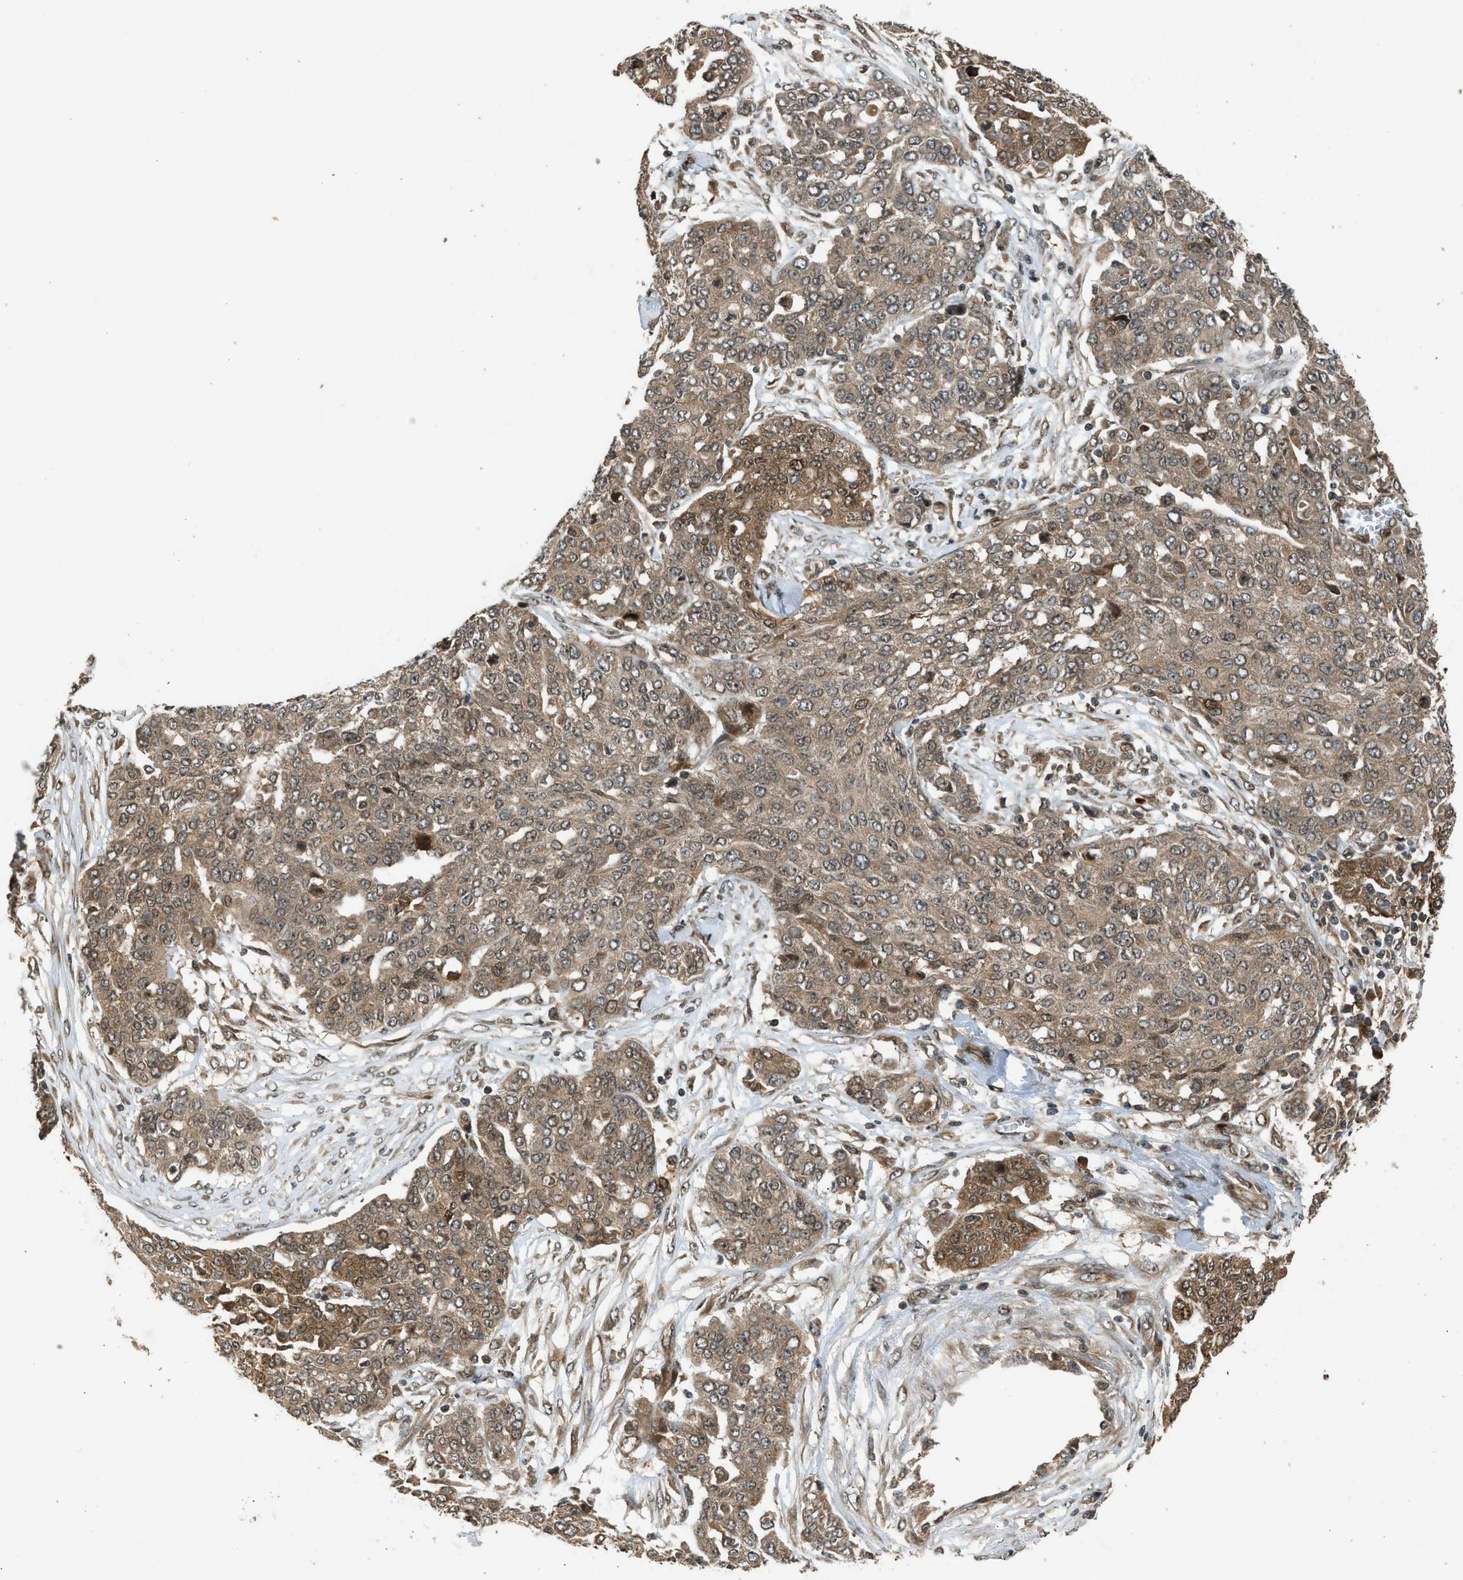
{"staining": {"intensity": "moderate", "quantity": ">75%", "location": "cytoplasmic/membranous"}, "tissue": "ovarian cancer", "cell_type": "Tumor cells", "image_type": "cancer", "snomed": [{"axis": "morphology", "description": "Cystadenocarcinoma, serous, NOS"}, {"axis": "topography", "description": "Soft tissue"}, {"axis": "topography", "description": "Ovary"}], "caption": "Immunohistochemical staining of human serous cystadenocarcinoma (ovarian) reveals moderate cytoplasmic/membranous protein positivity in about >75% of tumor cells.", "gene": "TXNL1", "patient": {"sex": "female", "age": 57}}